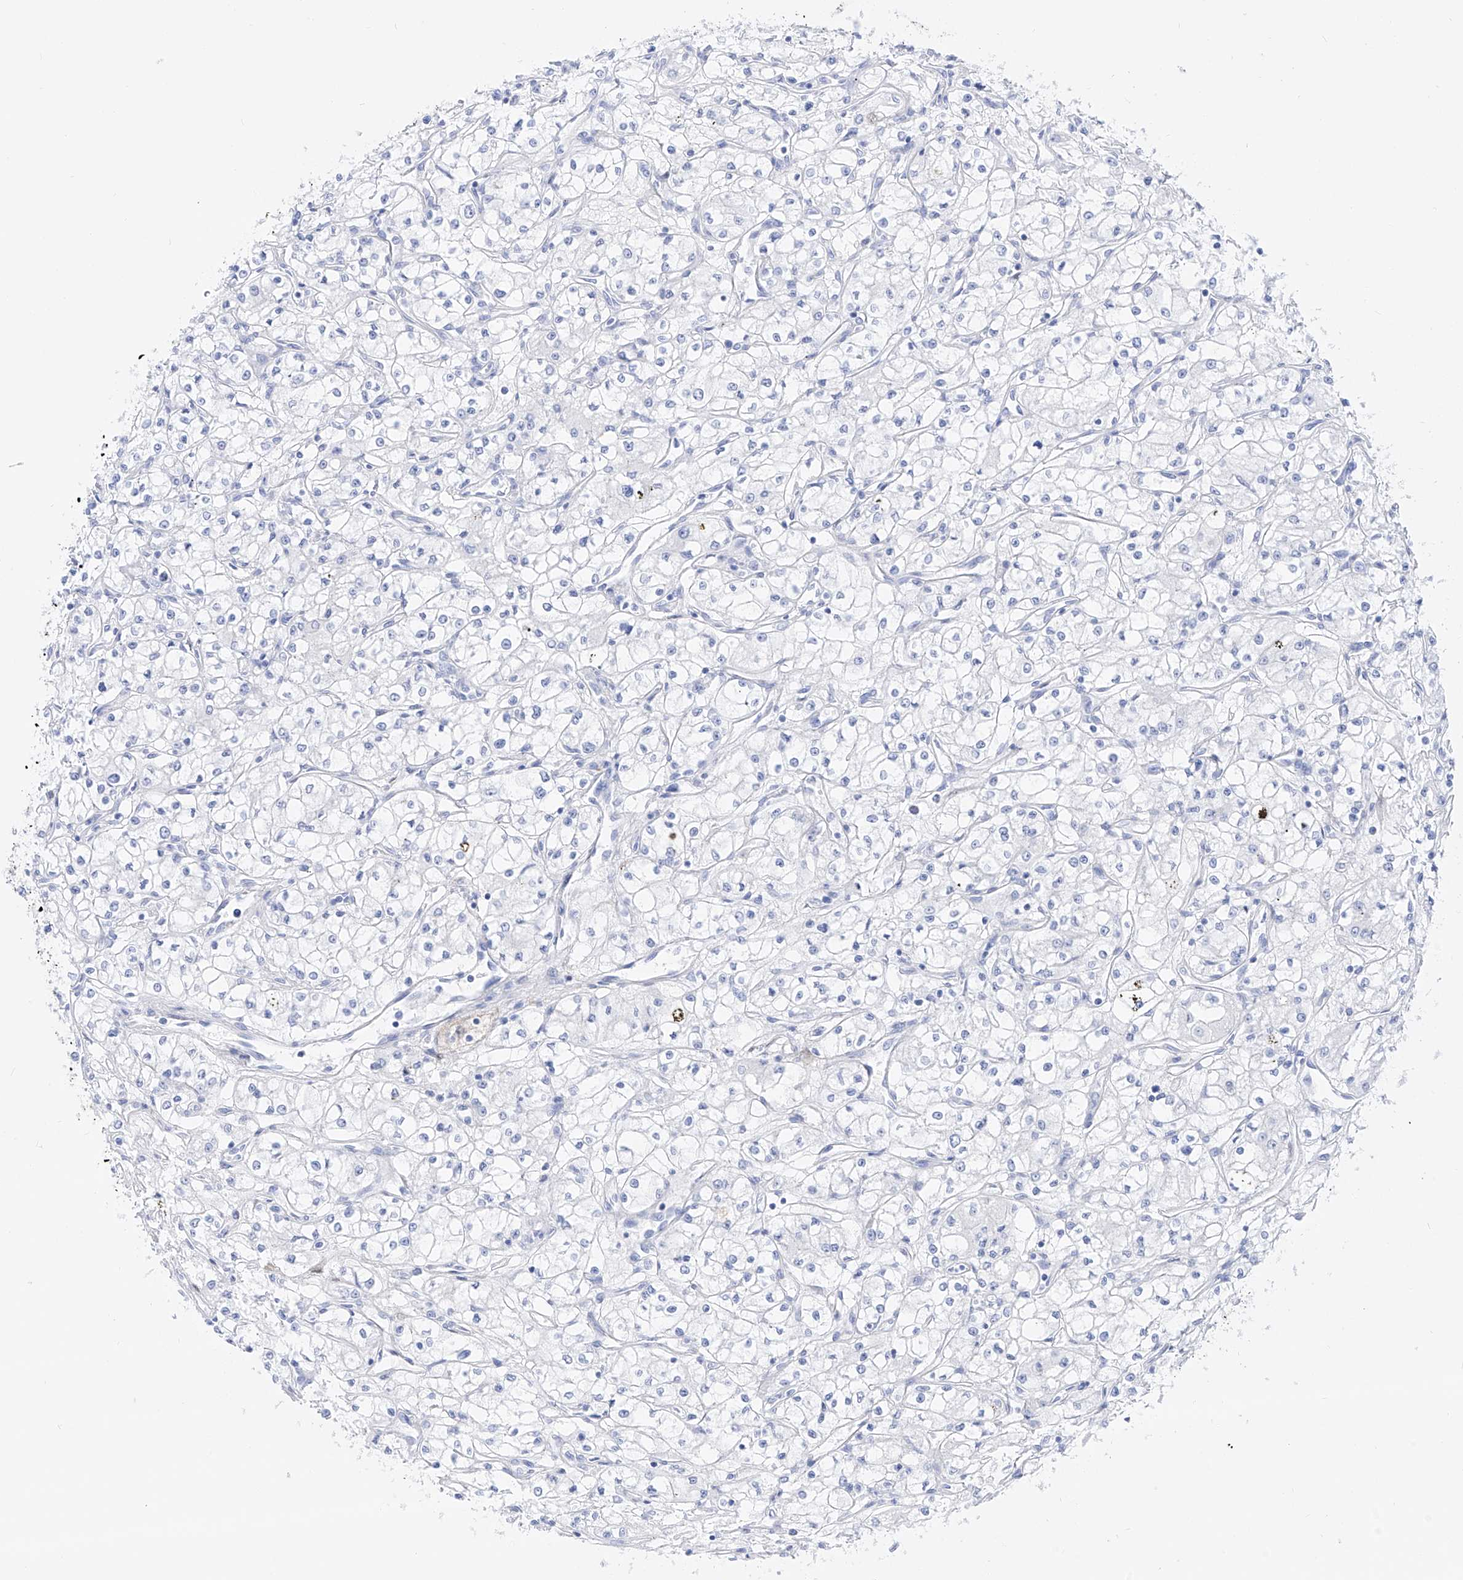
{"staining": {"intensity": "negative", "quantity": "none", "location": "none"}, "tissue": "renal cancer", "cell_type": "Tumor cells", "image_type": "cancer", "snomed": [{"axis": "morphology", "description": "Adenocarcinoma, NOS"}, {"axis": "topography", "description": "Kidney"}], "caption": "Immunohistochemical staining of renal adenocarcinoma demonstrates no significant staining in tumor cells. The staining was performed using DAB to visualize the protein expression in brown, while the nuclei were stained in blue with hematoxylin (Magnification: 20x).", "gene": "TRPC7", "patient": {"sex": "male", "age": 59}}